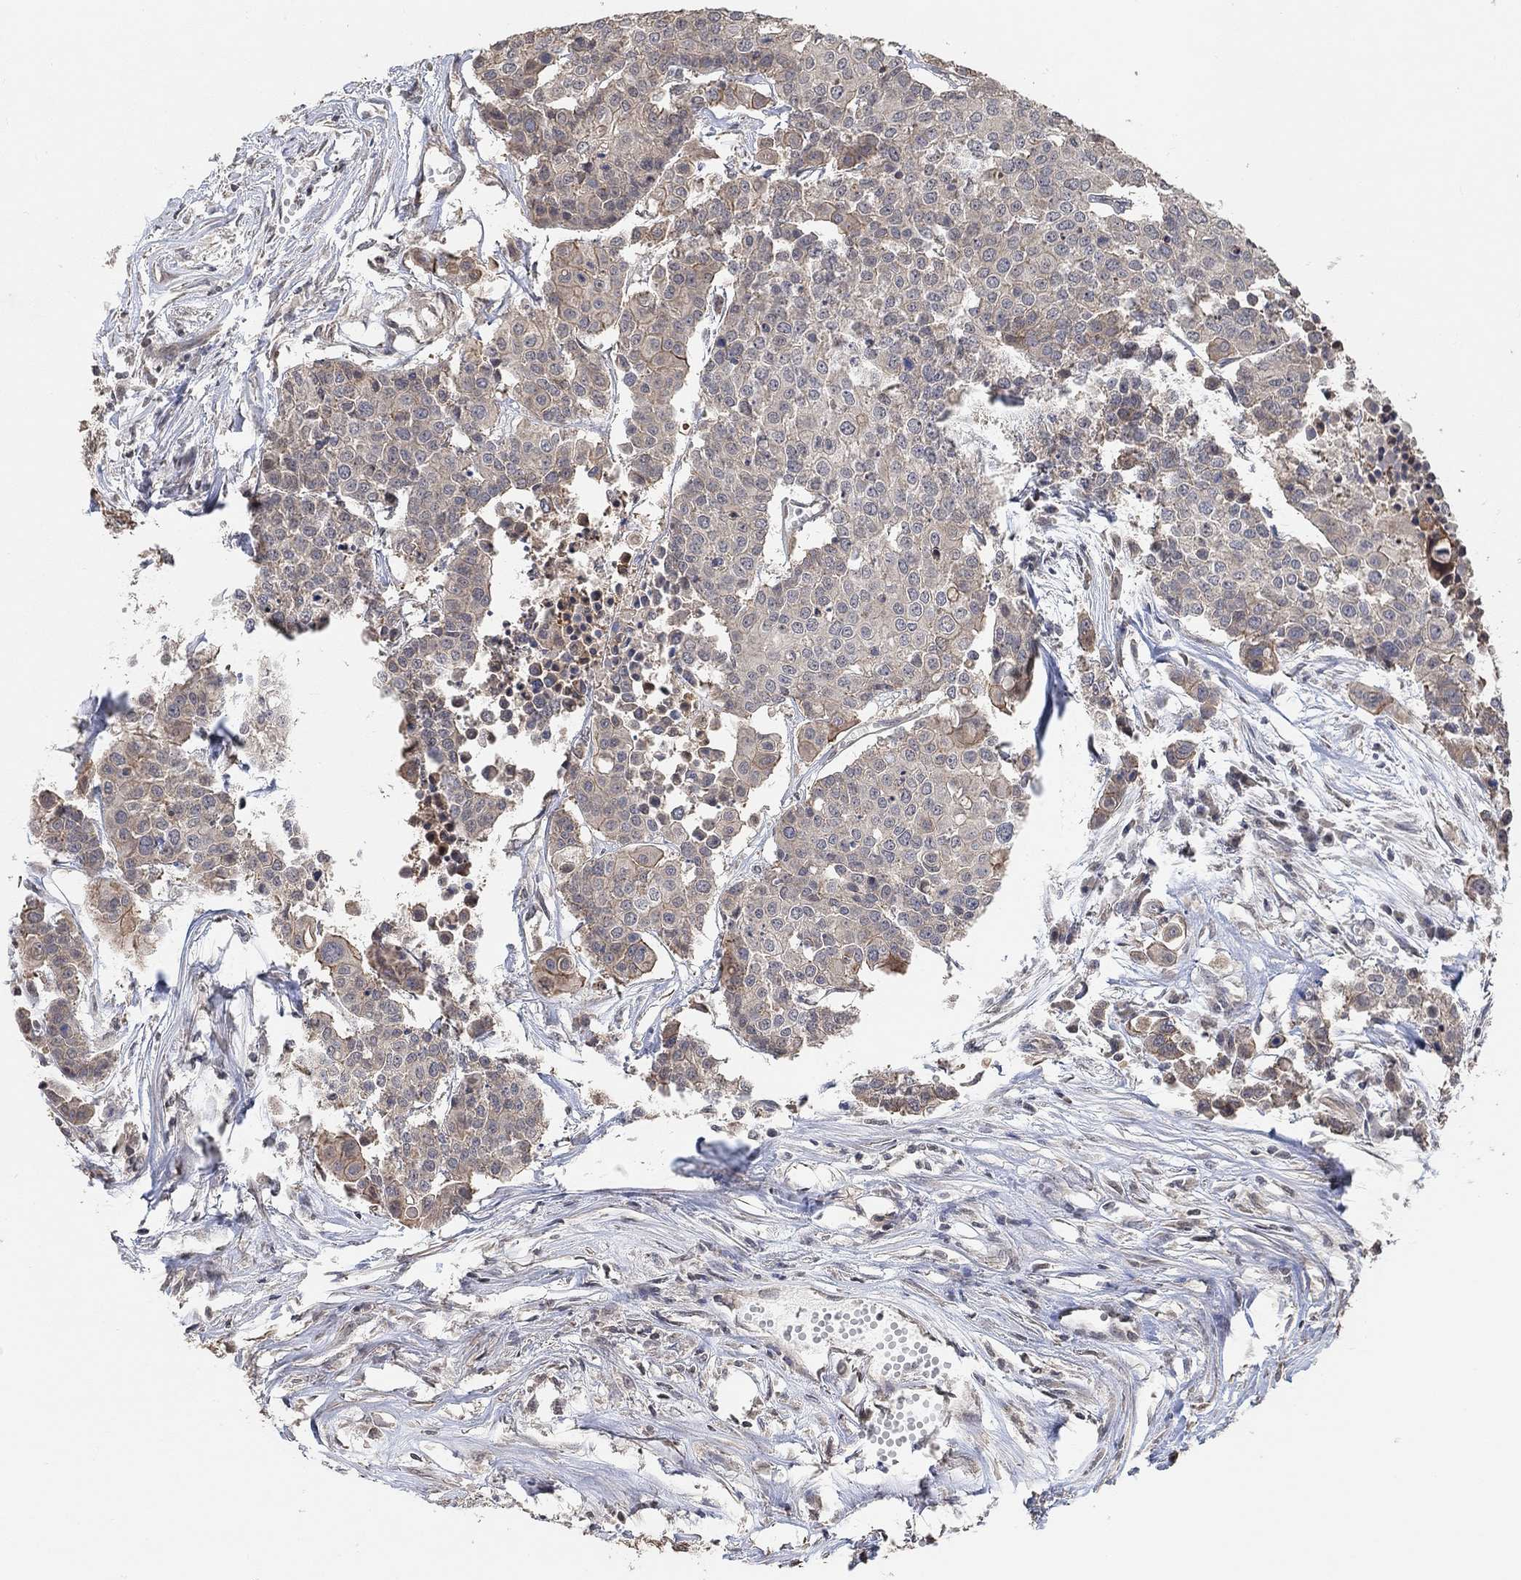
{"staining": {"intensity": "moderate", "quantity": "<25%", "location": "cytoplasmic/membranous"}, "tissue": "carcinoid", "cell_type": "Tumor cells", "image_type": "cancer", "snomed": [{"axis": "morphology", "description": "Carcinoid, malignant, NOS"}, {"axis": "topography", "description": "Colon"}], "caption": "Approximately <25% of tumor cells in carcinoid (malignant) exhibit moderate cytoplasmic/membranous protein positivity as visualized by brown immunohistochemical staining.", "gene": "UNC5B", "patient": {"sex": "male", "age": 81}}